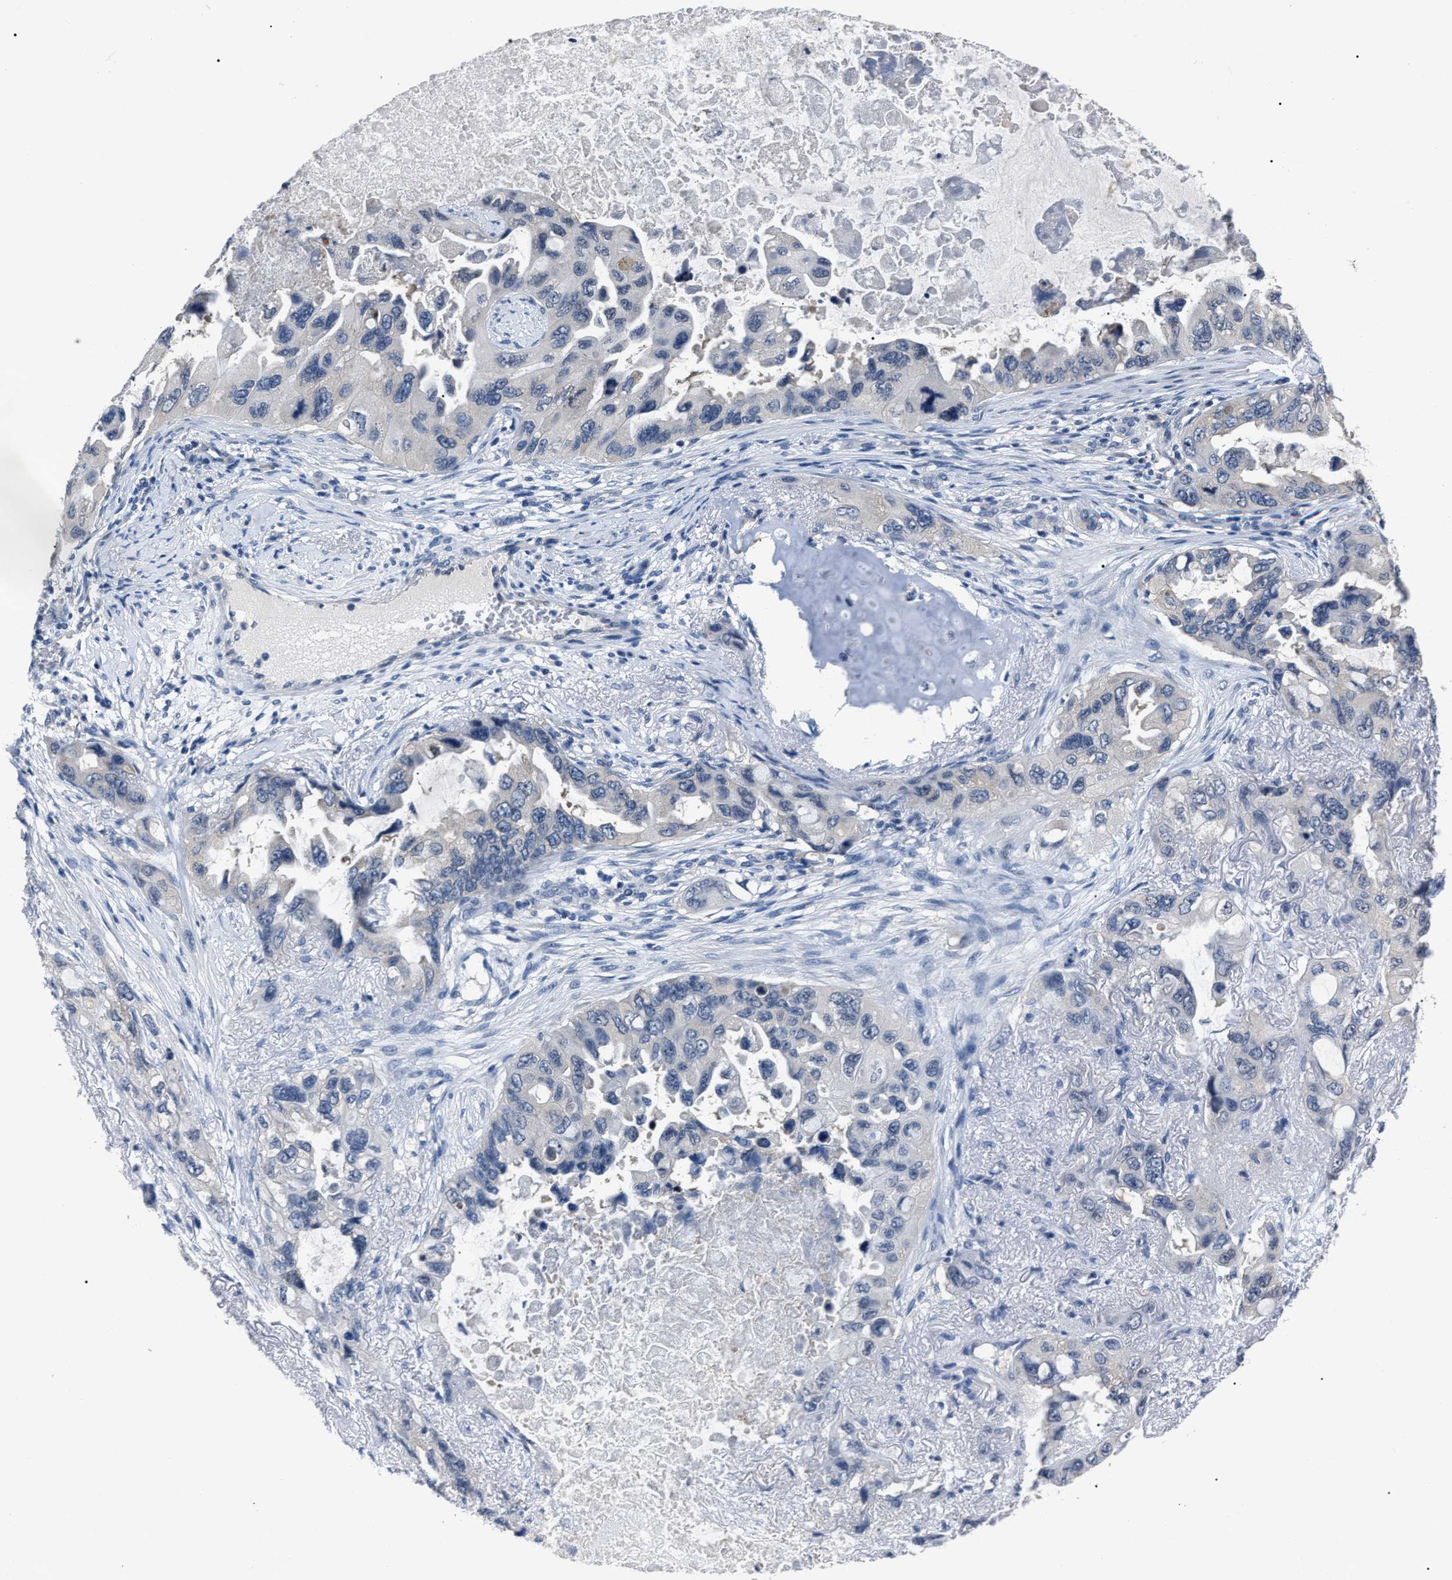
{"staining": {"intensity": "negative", "quantity": "none", "location": "none"}, "tissue": "lung cancer", "cell_type": "Tumor cells", "image_type": "cancer", "snomed": [{"axis": "morphology", "description": "Squamous cell carcinoma, NOS"}, {"axis": "topography", "description": "Lung"}], "caption": "An IHC histopathology image of squamous cell carcinoma (lung) is shown. There is no staining in tumor cells of squamous cell carcinoma (lung).", "gene": "LRWD1", "patient": {"sex": "female", "age": 73}}